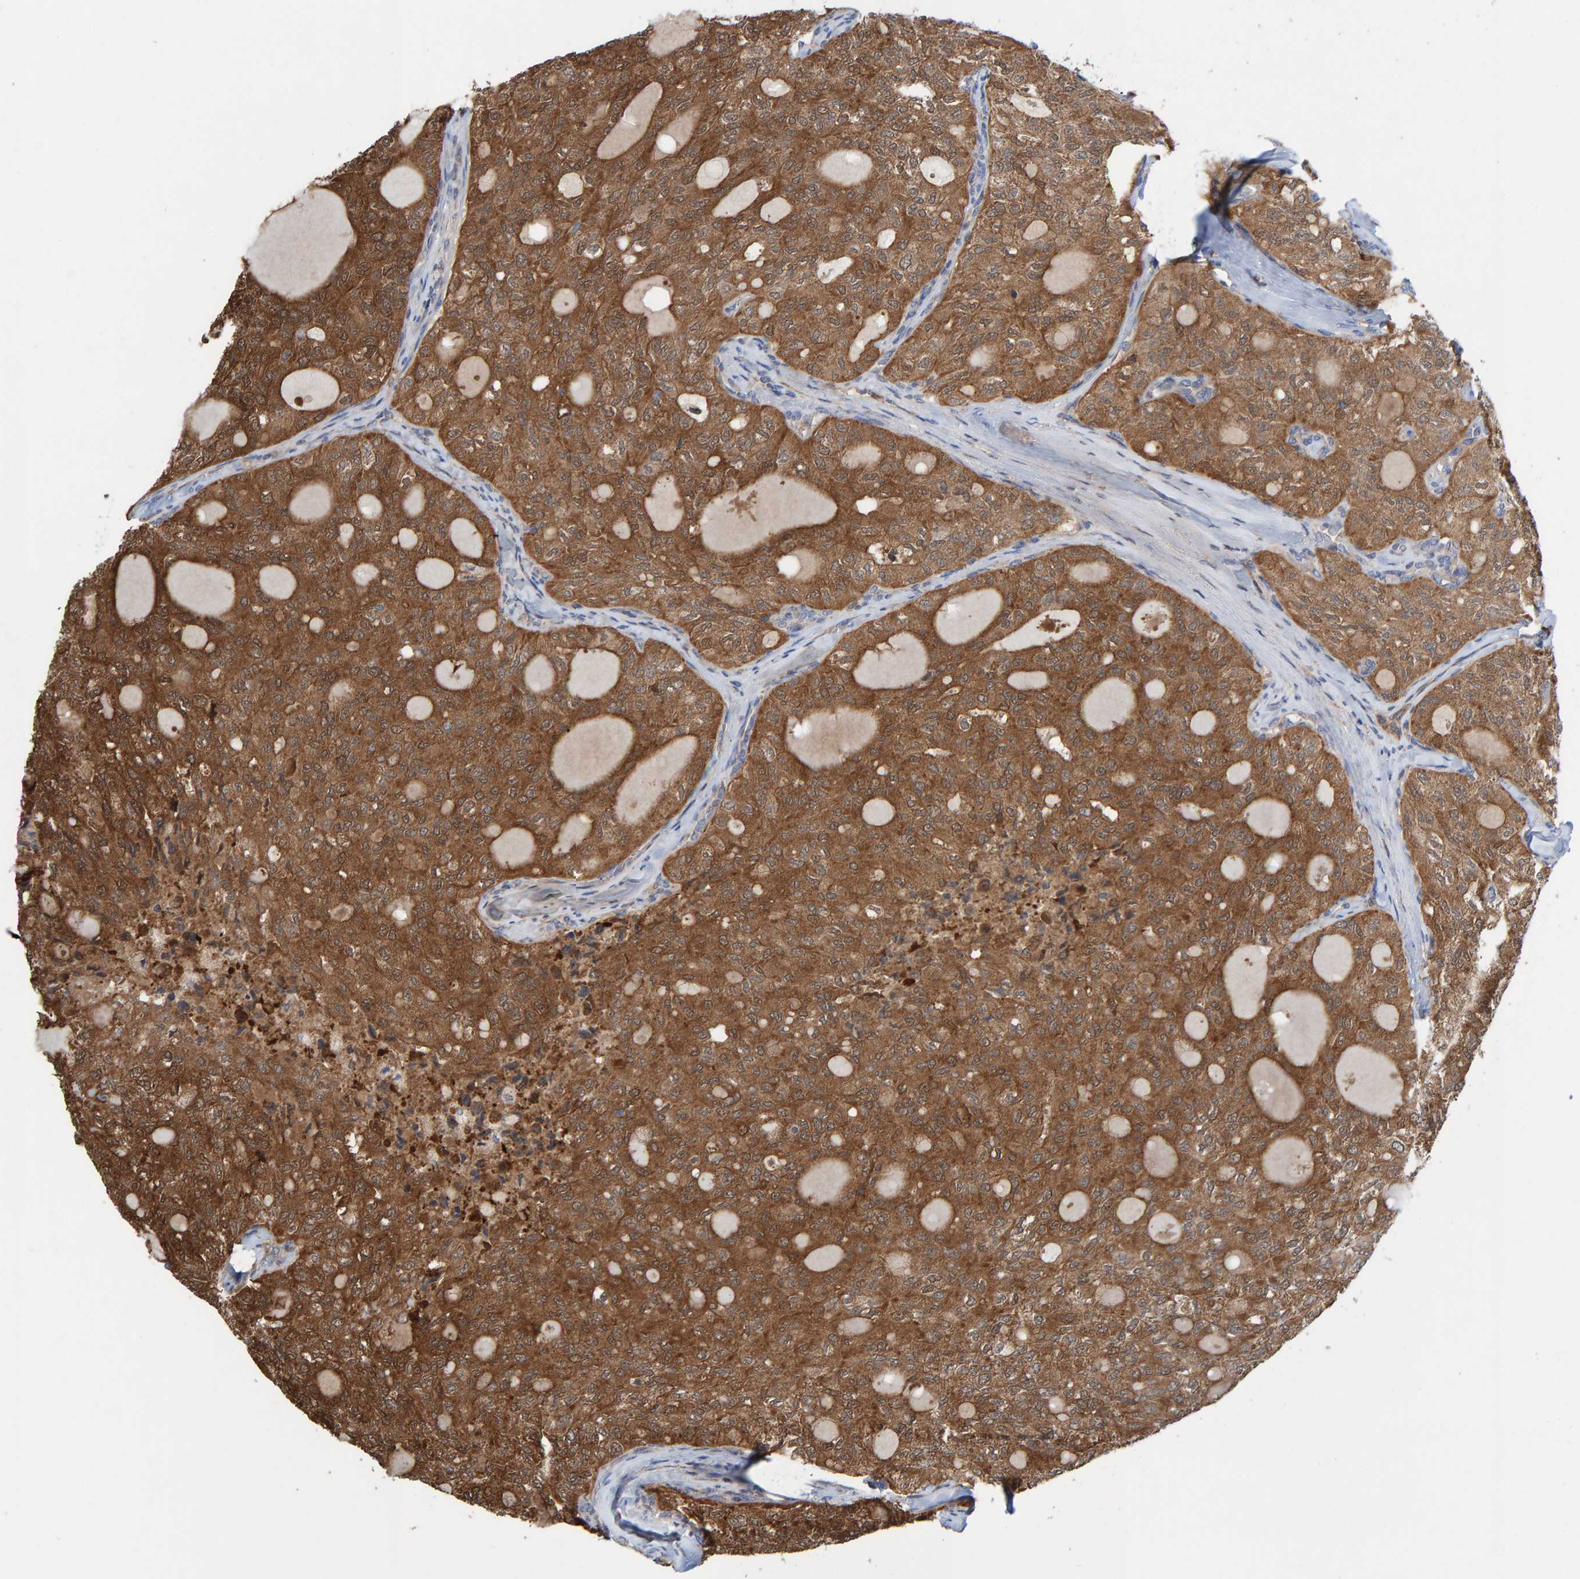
{"staining": {"intensity": "moderate", "quantity": ">75%", "location": "cytoplasmic/membranous"}, "tissue": "thyroid cancer", "cell_type": "Tumor cells", "image_type": "cancer", "snomed": [{"axis": "morphology", "description": "Follicular adenoma carcinoma, NOS"}, {"axis": "topography", "description": "Thyroid gland"}], "caption": "About >75% of tumor cells in human thyroid follicular adenoma carcinoma reveal moderate cytoplasmic/membranous protein staining as visualized by brown immunohistochemical staining.", "gene": "KIAA0753", "patient": {"sex": "male", "age": 75}}